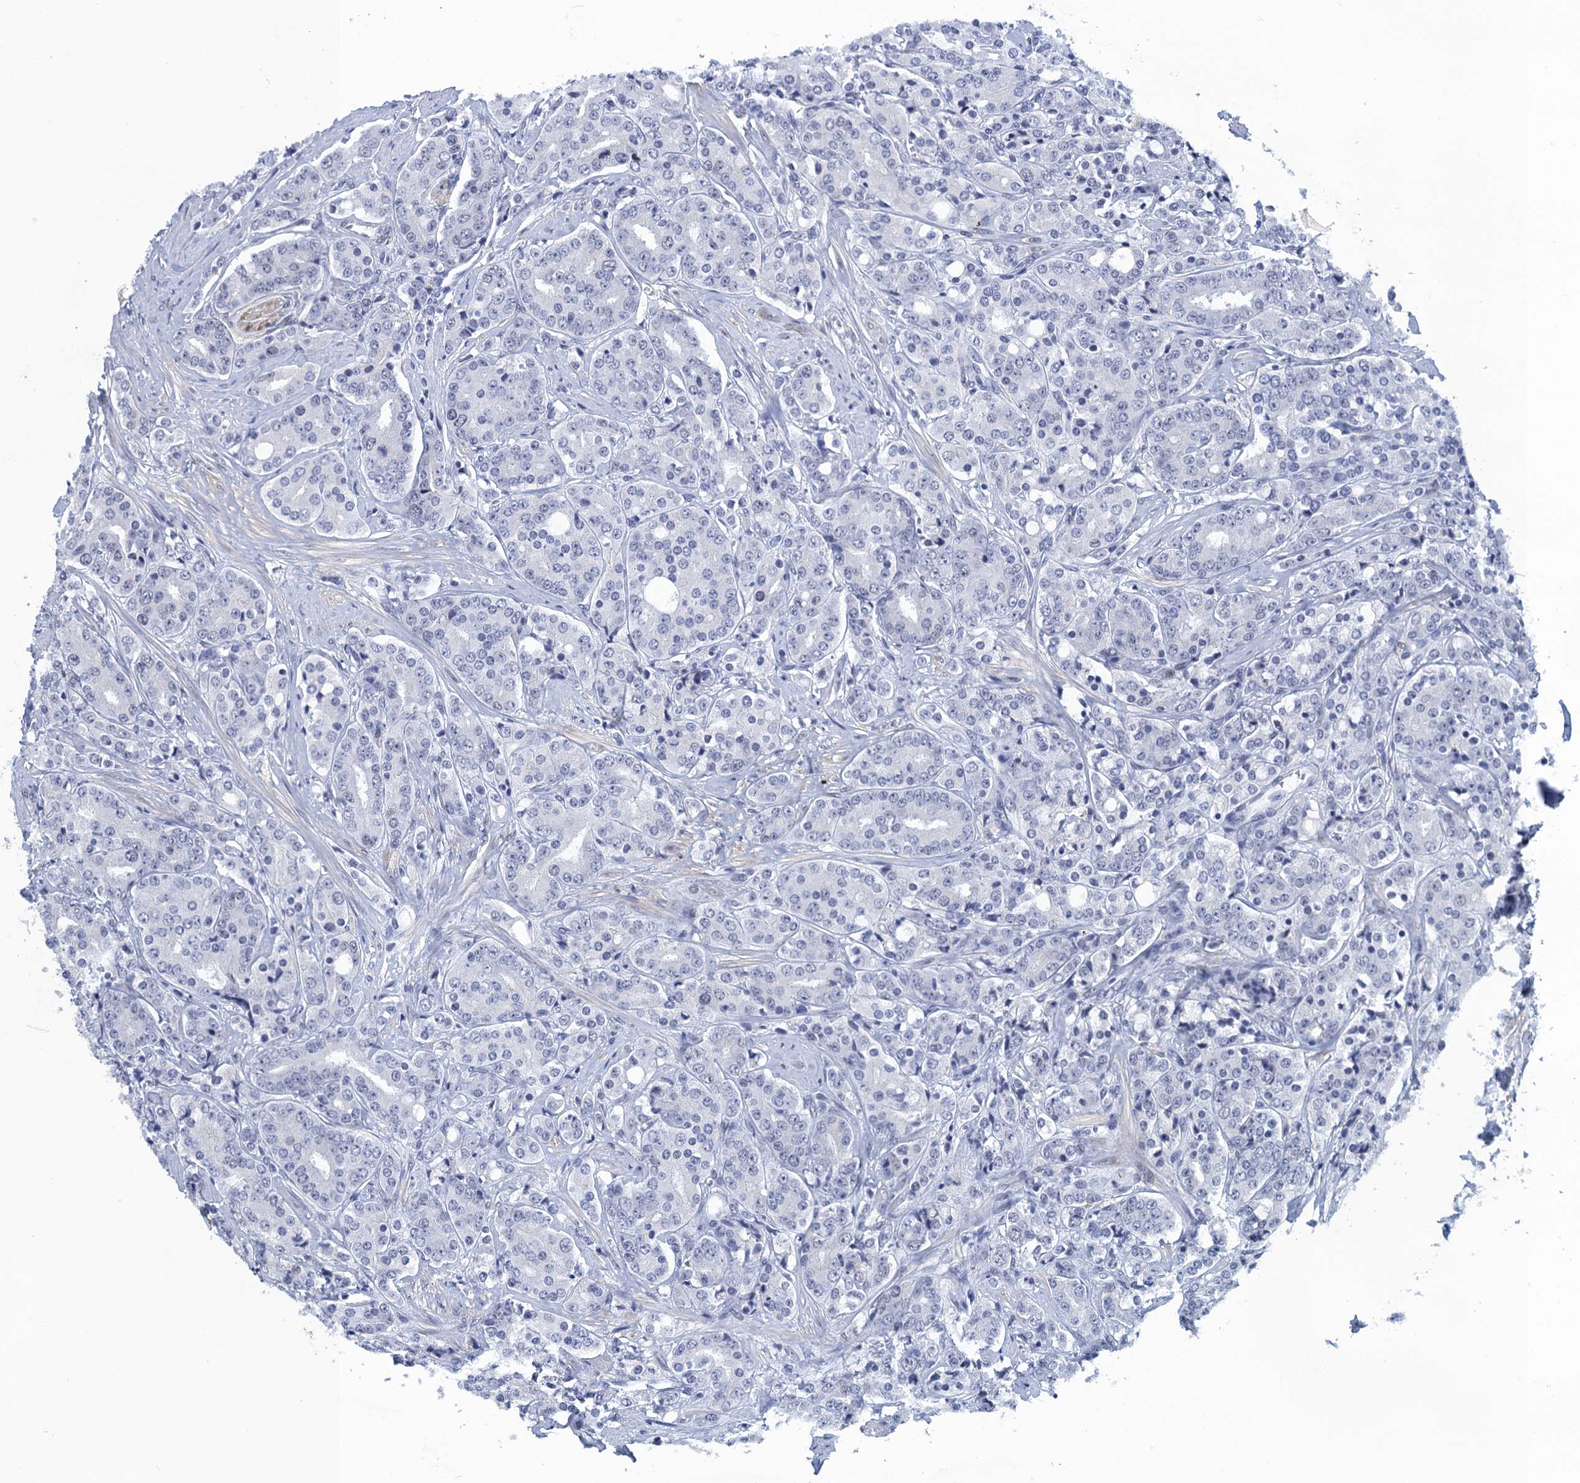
{"staining": {"intensity": "negative", "quantity": "none", "location": "none"}, "tissue": "prostate cancer", "cell_type": "Tumor cells", "image_type": "cancer", "snomed": [{"axis": "morphology", "description": "Adenocarcinoma, High grade"}, {"axis": "topography", "description": "Prostate"}], "caption": "This is an immunohistochemistry micrograph of human adenocarcinoma (high-grade) (prostate). There is no positivity in tumor cells.", "gene": "GINS3", "patient": {"sex": "male", "age": 62}}